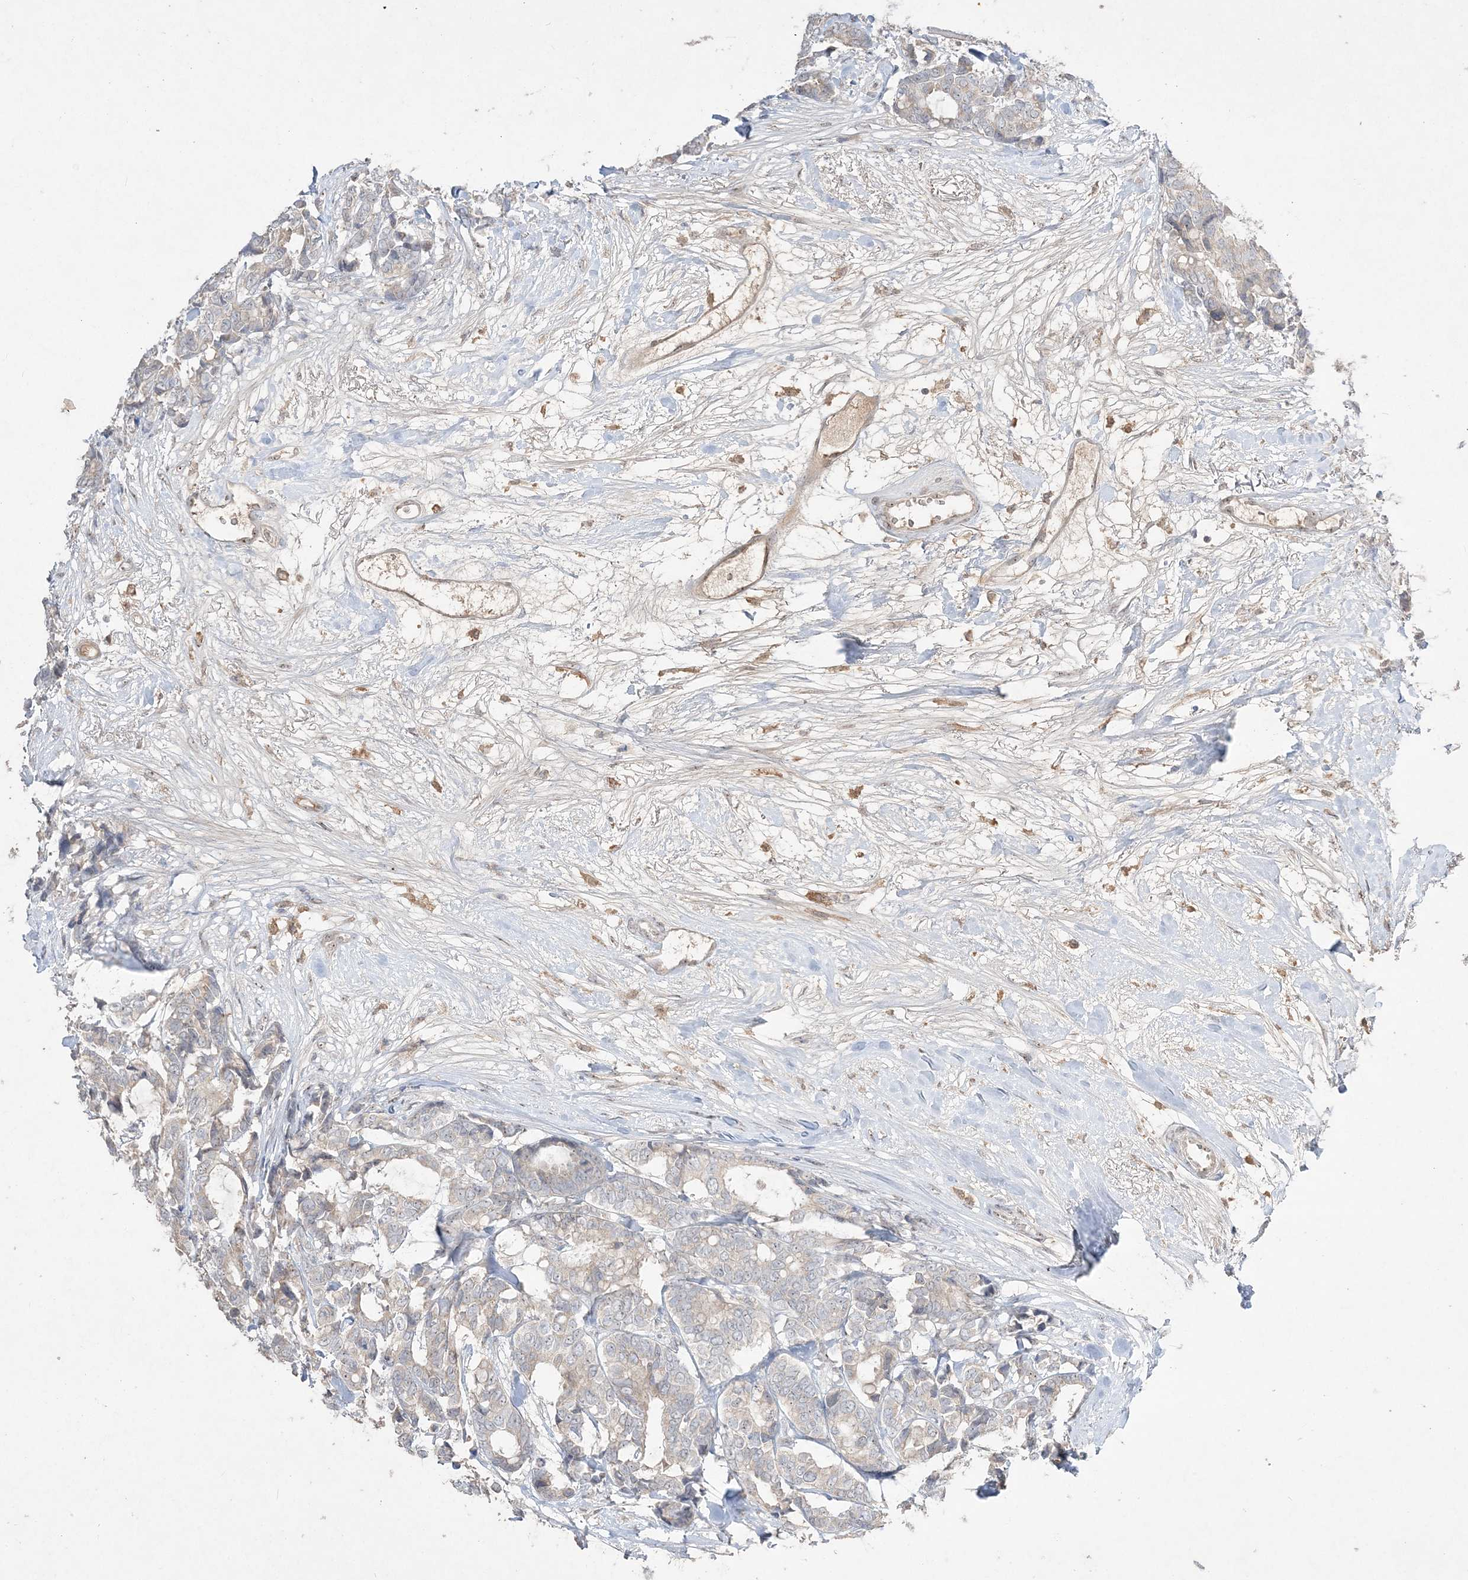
{"staining": {"intensity": "negative", "quantity": "none", "location": "none"}, "tissue": "breast cancer", "cell_type": "Tumor cells", "image_type": "cancer", "snomed": [{"axis": "morphology", "description": "Duct carcinoma"}, {"axis": "topography", "description": "Breast"}], "caption": "The image shows no significant expression in tumor cells of invasive ductal carcinoma (breast).", "gene": "NOP16", "patient": {"sex": "female", "age": 87}}